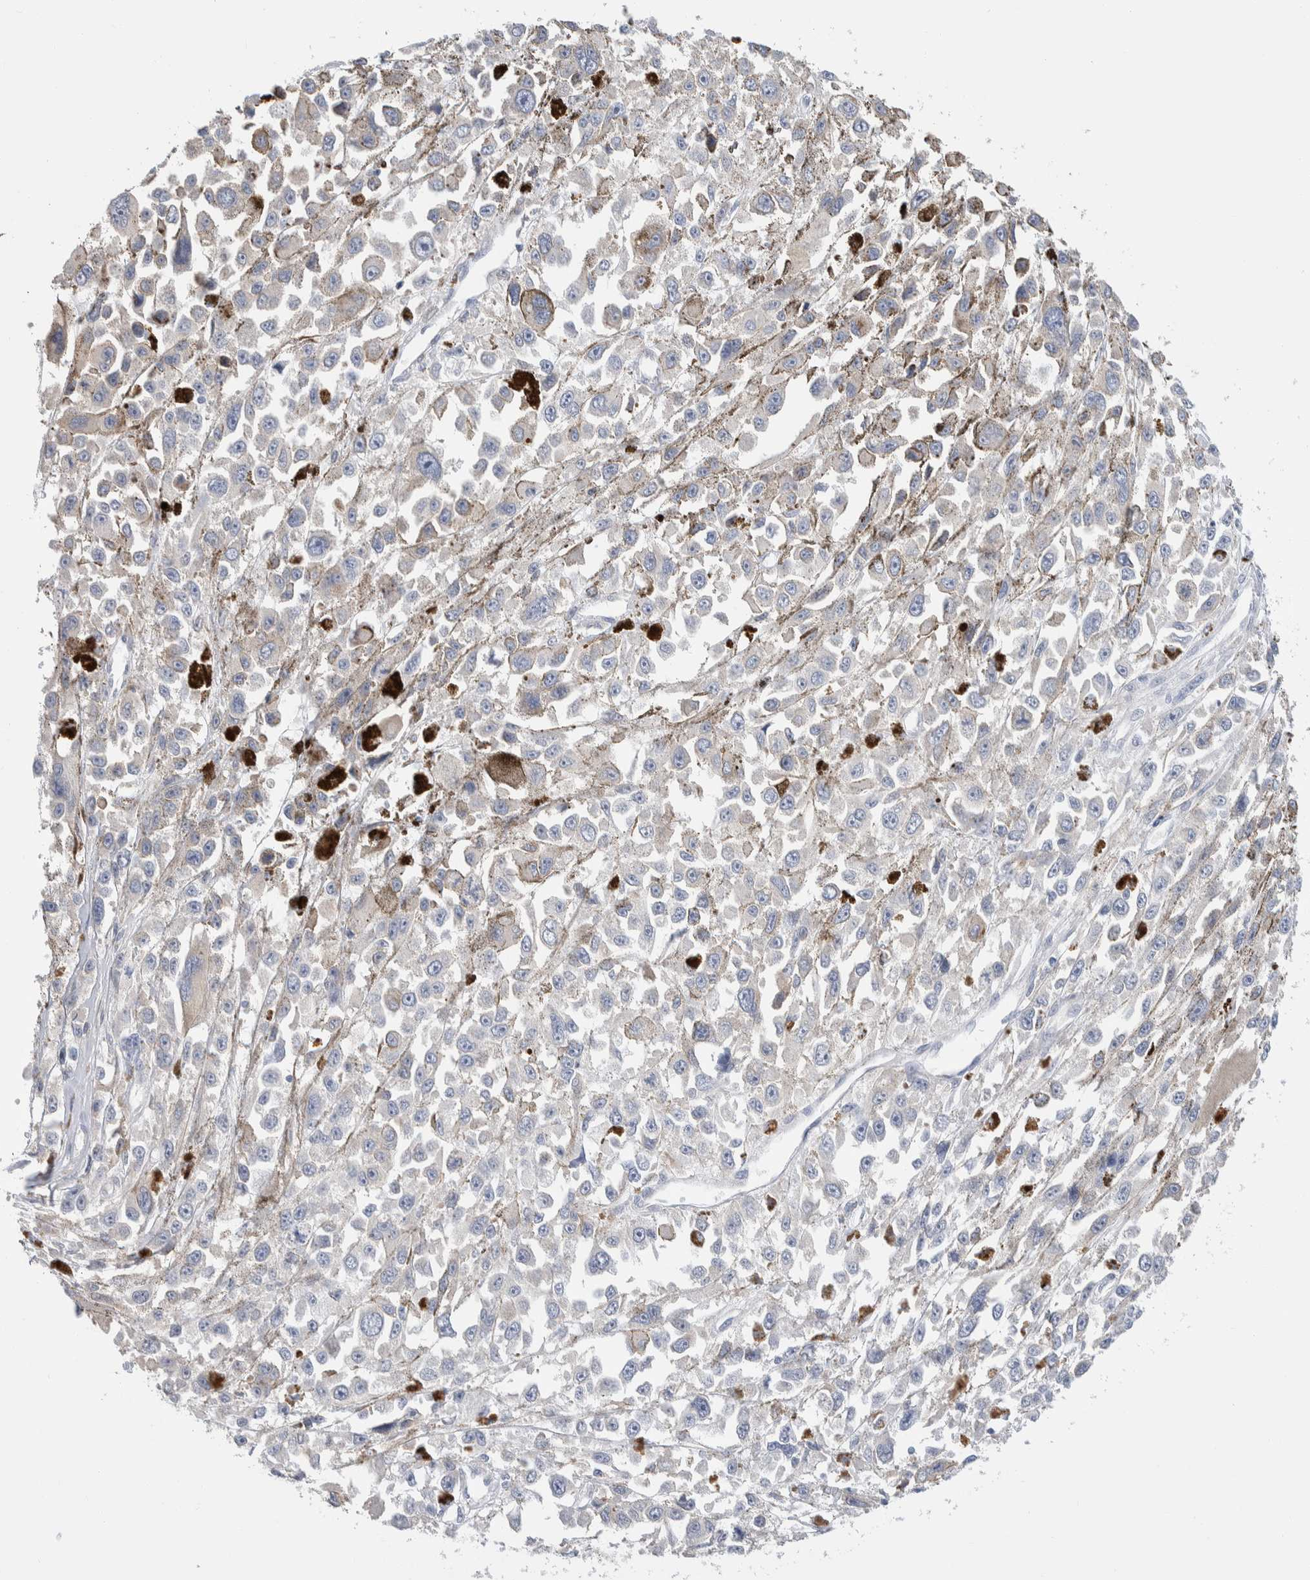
{"staining": {"intensity": "negative", "quantity": "none", "location": "none"}, "tissue": "melanoma", "cell_type": "Tumor cells", "image_type": "cancer", "snomed": [{"axis": "morphology", "description": "Malignant melanoma, Metastatic site"}, {"axis": "topography", "description": "Lymph node"}], "caption": "Melanoma stained for a protein using immunohistochemistry (IHC) shows no positivity tumor cells.", "gene": "RUSF1", "patient": {"sex": "male", "age": 59}}